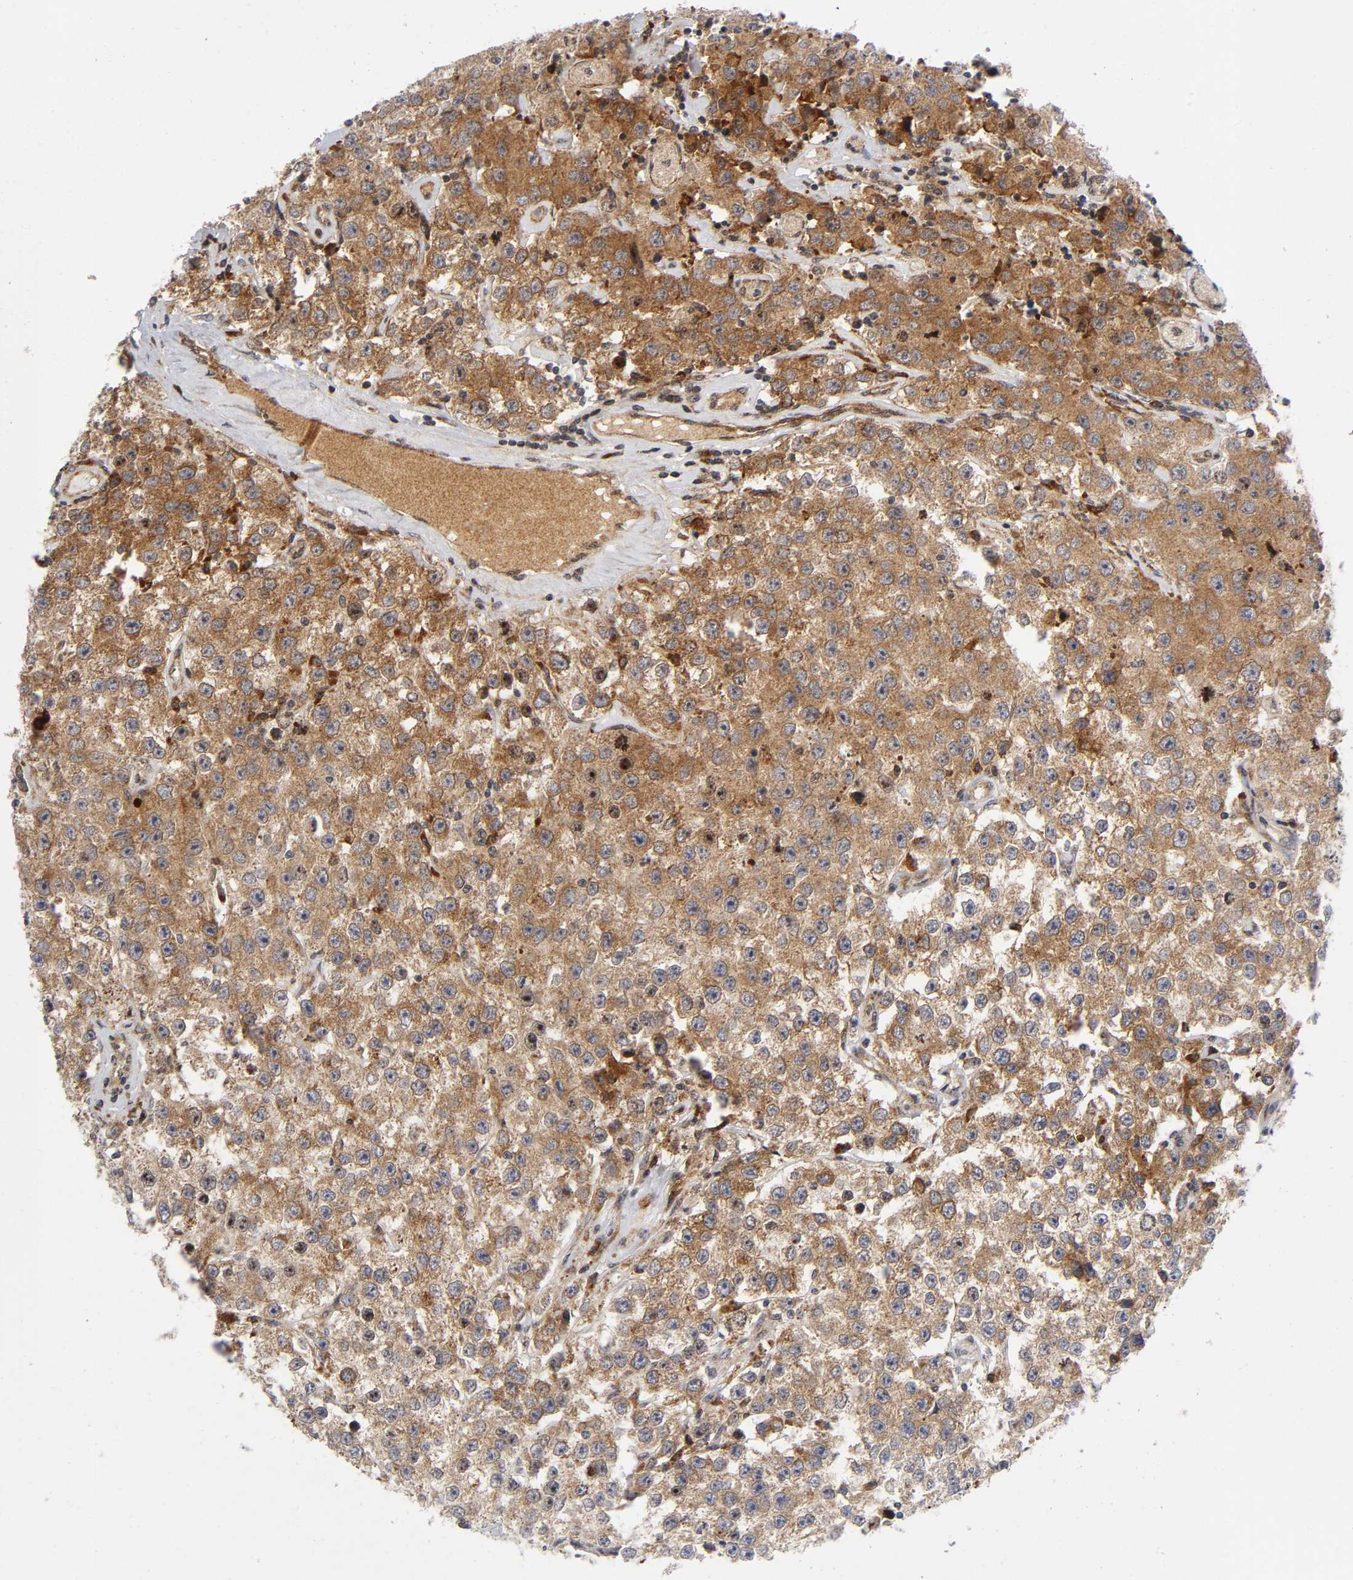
{"staining": {"intensity": "strong", "quantity": ">75%", "location": "cytoplasmic/membranous"}, "tissue": "testis cancer", "cell_type": "Tumor cells", "image_type": "cancer", "snomed": [{"axis": "morphology", "description": "Seminoma, NOS"}, {"axis": "topography", "description": "Testis"}], "caption": "Strong cytoplasmic/membranous expression for a protein is identified in about >75% of tumor cells of testis cancer (seminoma) using immunohistochemistry.", "gene": "EIF5", "patient": {"sex": "male", "age": 52}}